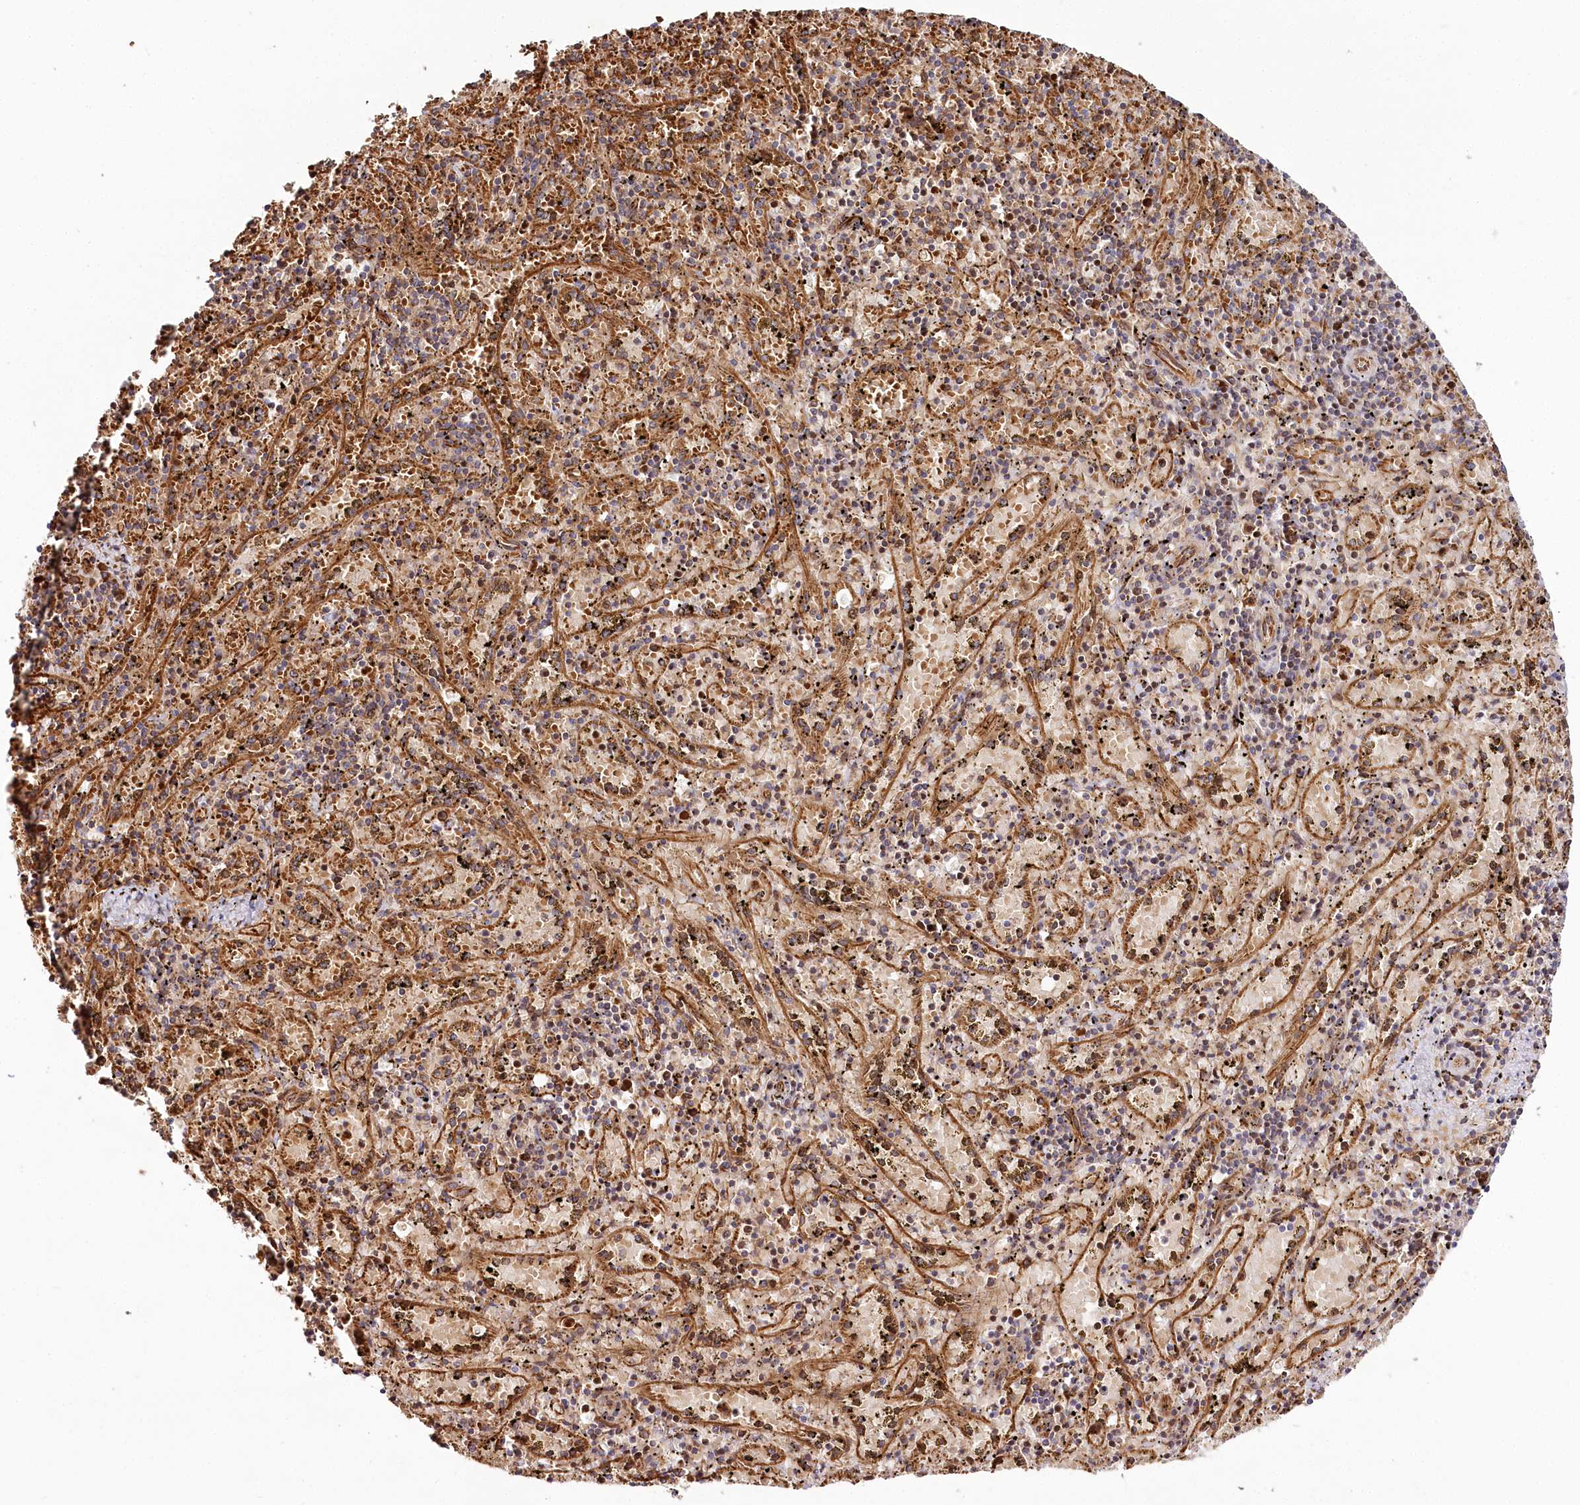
{"staining": {"intensity": "moderate", "quantity": ">75%", "location": "cytoplasmic/membranous"}, "tissue": "spleen", "cell_type": "Cells in red pulp", "image_type": "normal", "snomed": [{"axis": "morphology", "description": "Normal tissue, NOS"}, {"axis": "topography", "description": "Spleen"}], "caption": "The photomicrograph reveals staining of benign spleen, revealing moderate cytoplasmic/membranous protein positivity (brown color) within cells in red pulp.", "gene": "THUMPD3", "patient": {"sex": "male", "age": 11}}